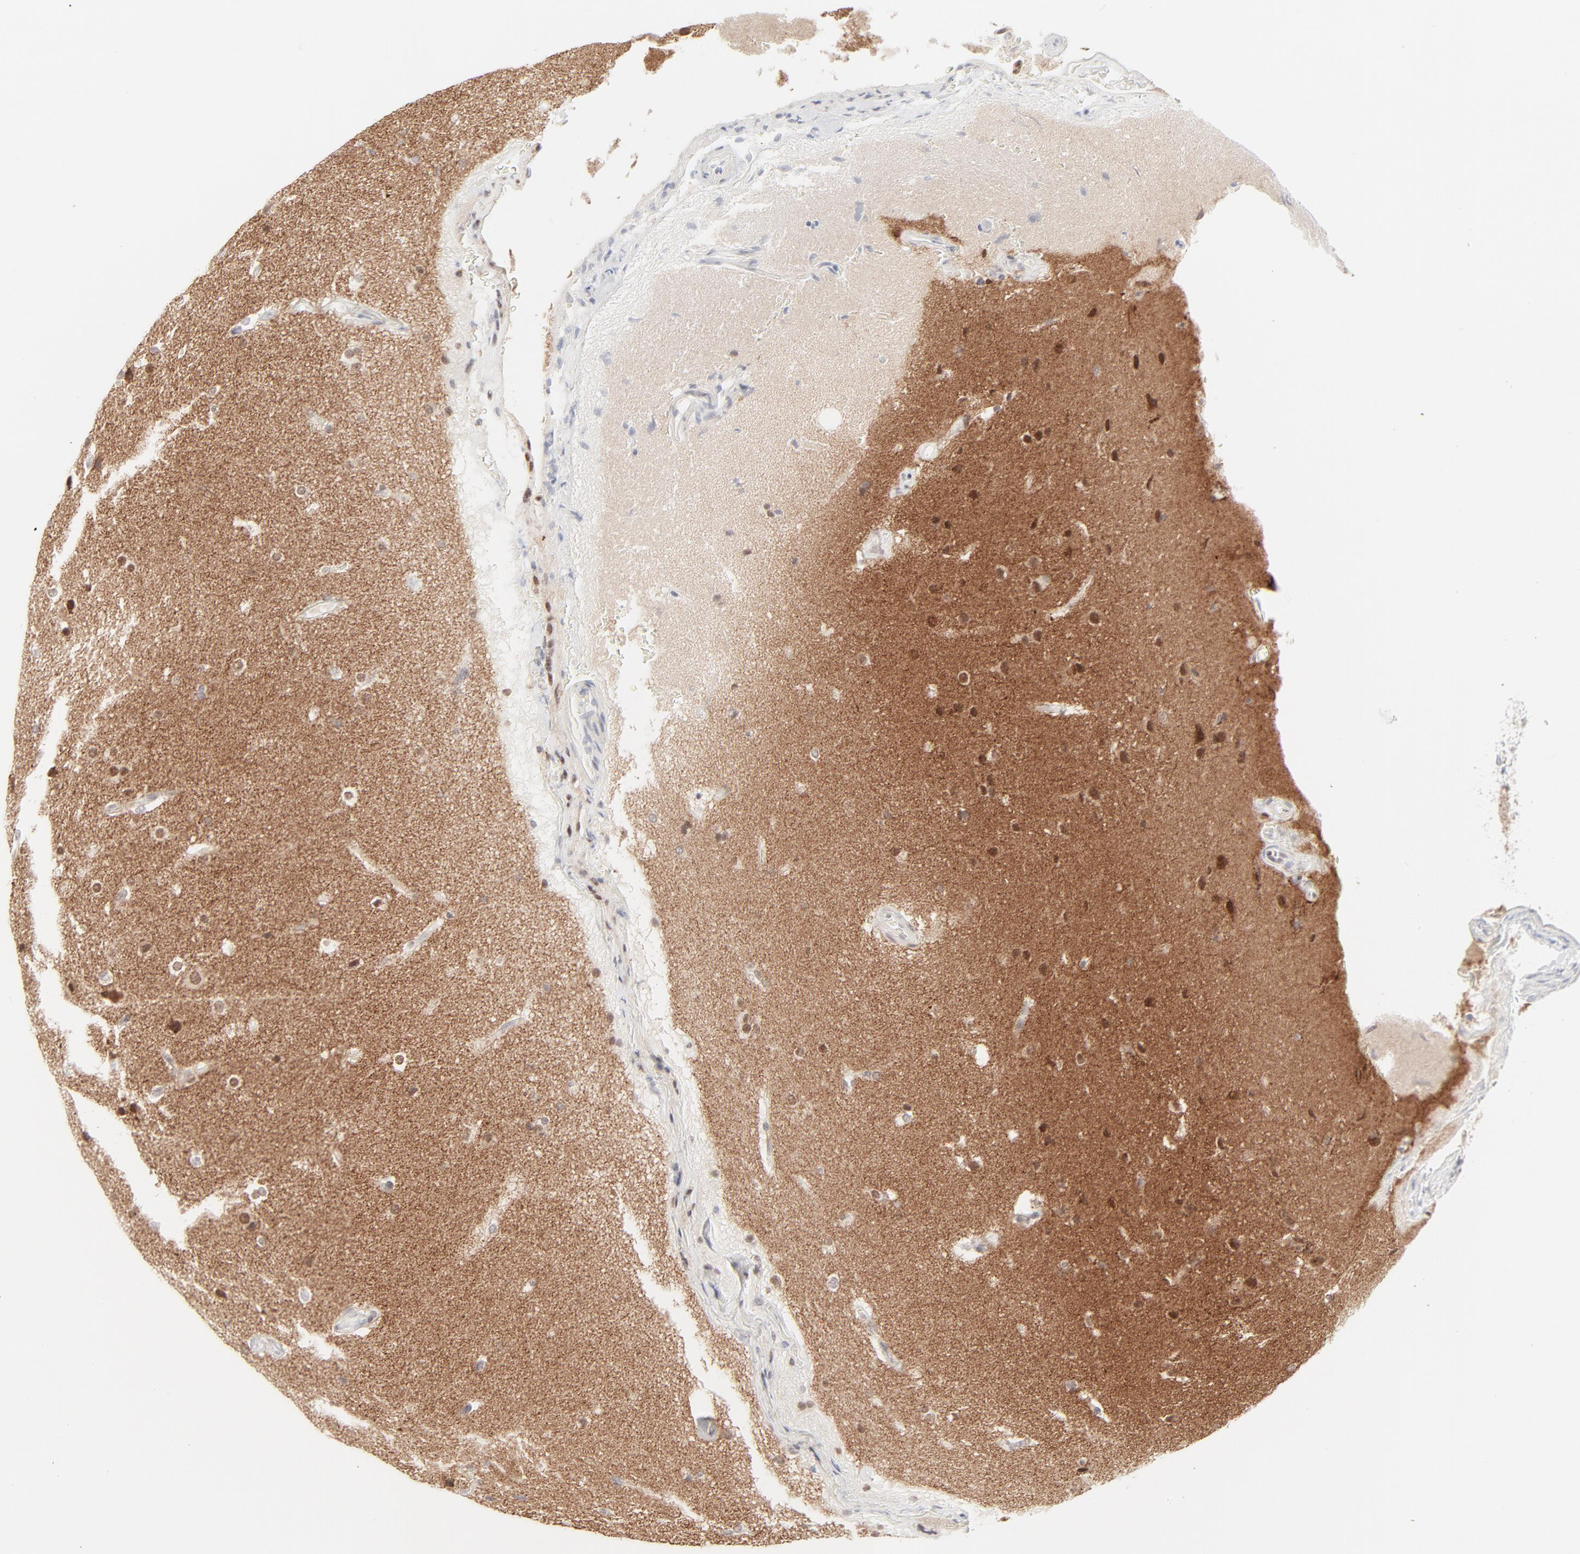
{"staining": {"intensity": "strong", "quantity": ">75%", "location": "cytoplasmic/membranous"}, "tissue": "glioma", "cell_type": "Tumor cells", "image_type": "cancer", "snomed": [{"axis": "morphology", "description": "Glioma, malignant, Low grade"}, {"axis": "topography", "description": "Cerebral cortex"}], "caption": "Malignant glioma (low-grade) stained with immunohistochemistry (IHC) demonstrates strong cytoplasmic/membranous expression in about >75% of tumor cells.", "gene": "PRKCB", "patient": {"sex": "female", "age": 47}}